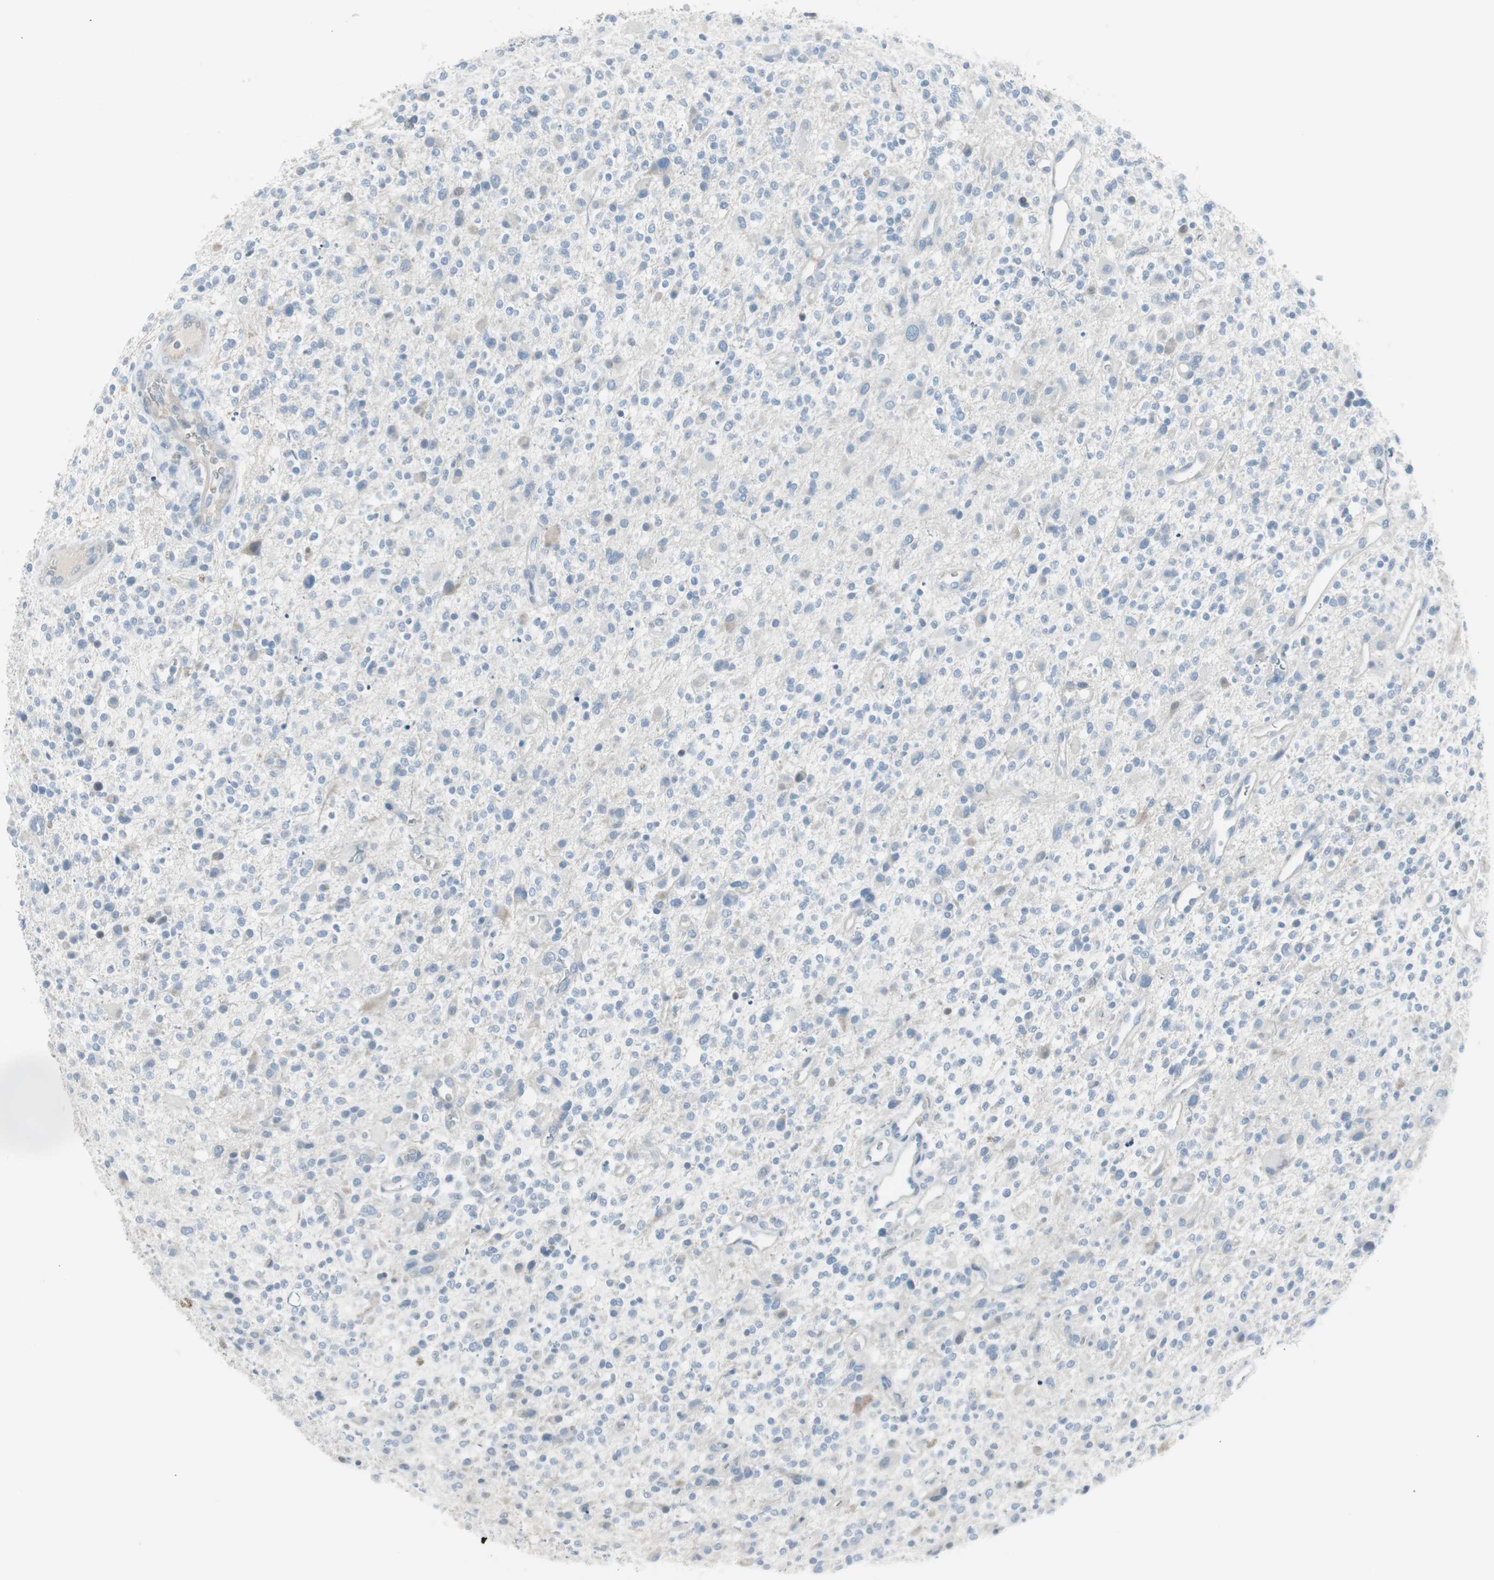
{"staining": {"intensity": "negative", "quantity": "none", "location": "none"}, "tissue": "glioma", "cell_type": "Tumor cells", "image_type": "cancer", "snomed": [{"axis": "morphology", "description": "Glioma, malignant, High grade"}, {"axis": "topography", "description": "Brain"}], "caption": "The immunohistochemistry micrograph has no significant expression in tumor cells of glioma tissue.", "gene": "AGR2", "patient": {"sex": "male", "age": 48}}